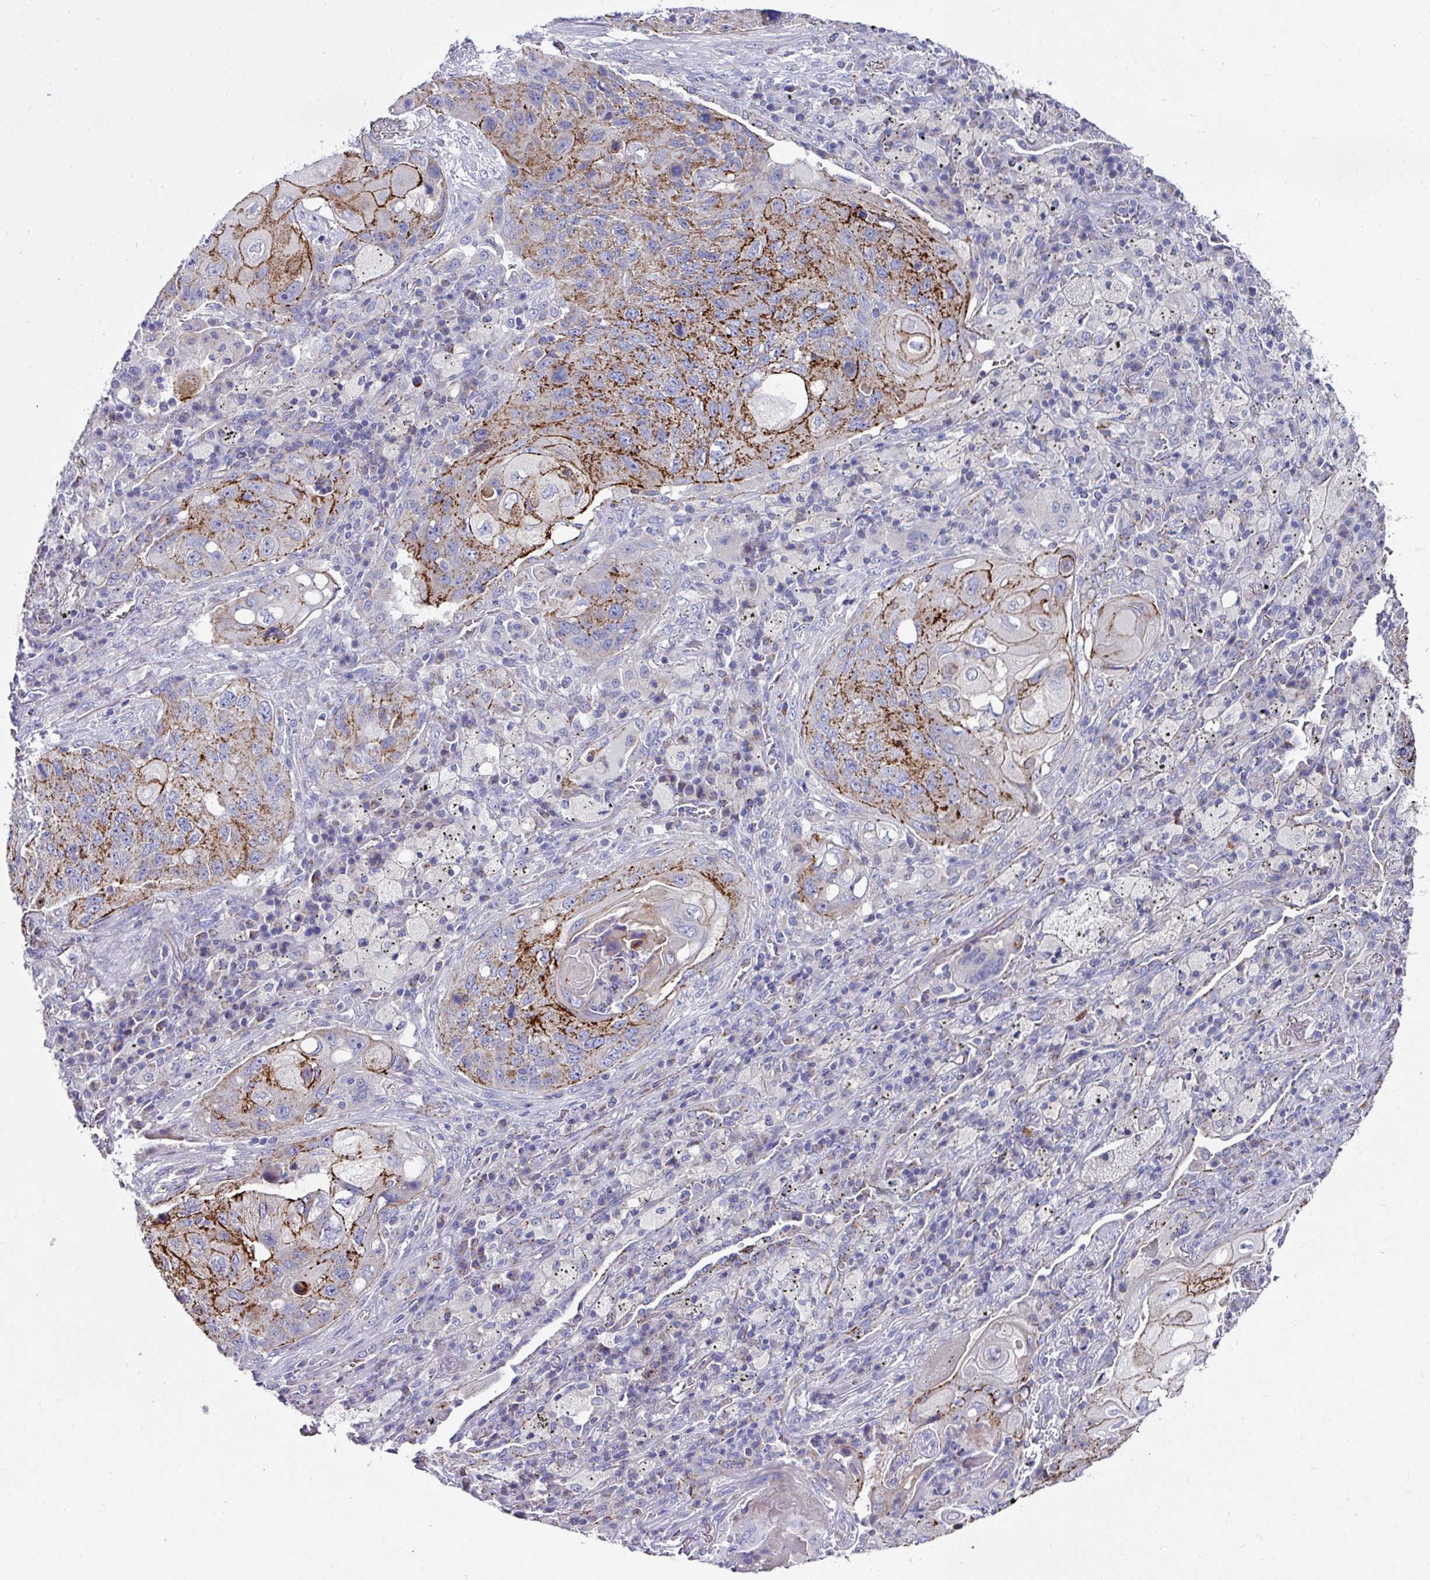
{"staining": {"intensity": "moderate", "quantity": ">75%", "location": "cytoplasmic/membranous"}, "tissue": "lung cancer", "cell_type": "Tumor cells", "image_type": "cancer", "snomed": [{"axis": "morphology", "description": "Squamous cell carcinoma, NOS"}, {"axis": "topography", "description": "Lung"}], "caption": "This image exhibits immunohistochemistry (IHC) staining of lung cancer, with medium moderate cytoplasmic/membranous expression in approximately >75% of tumor cells.", "gene": "CLDN1", "patient": {"sex": "female", "age": 63}}